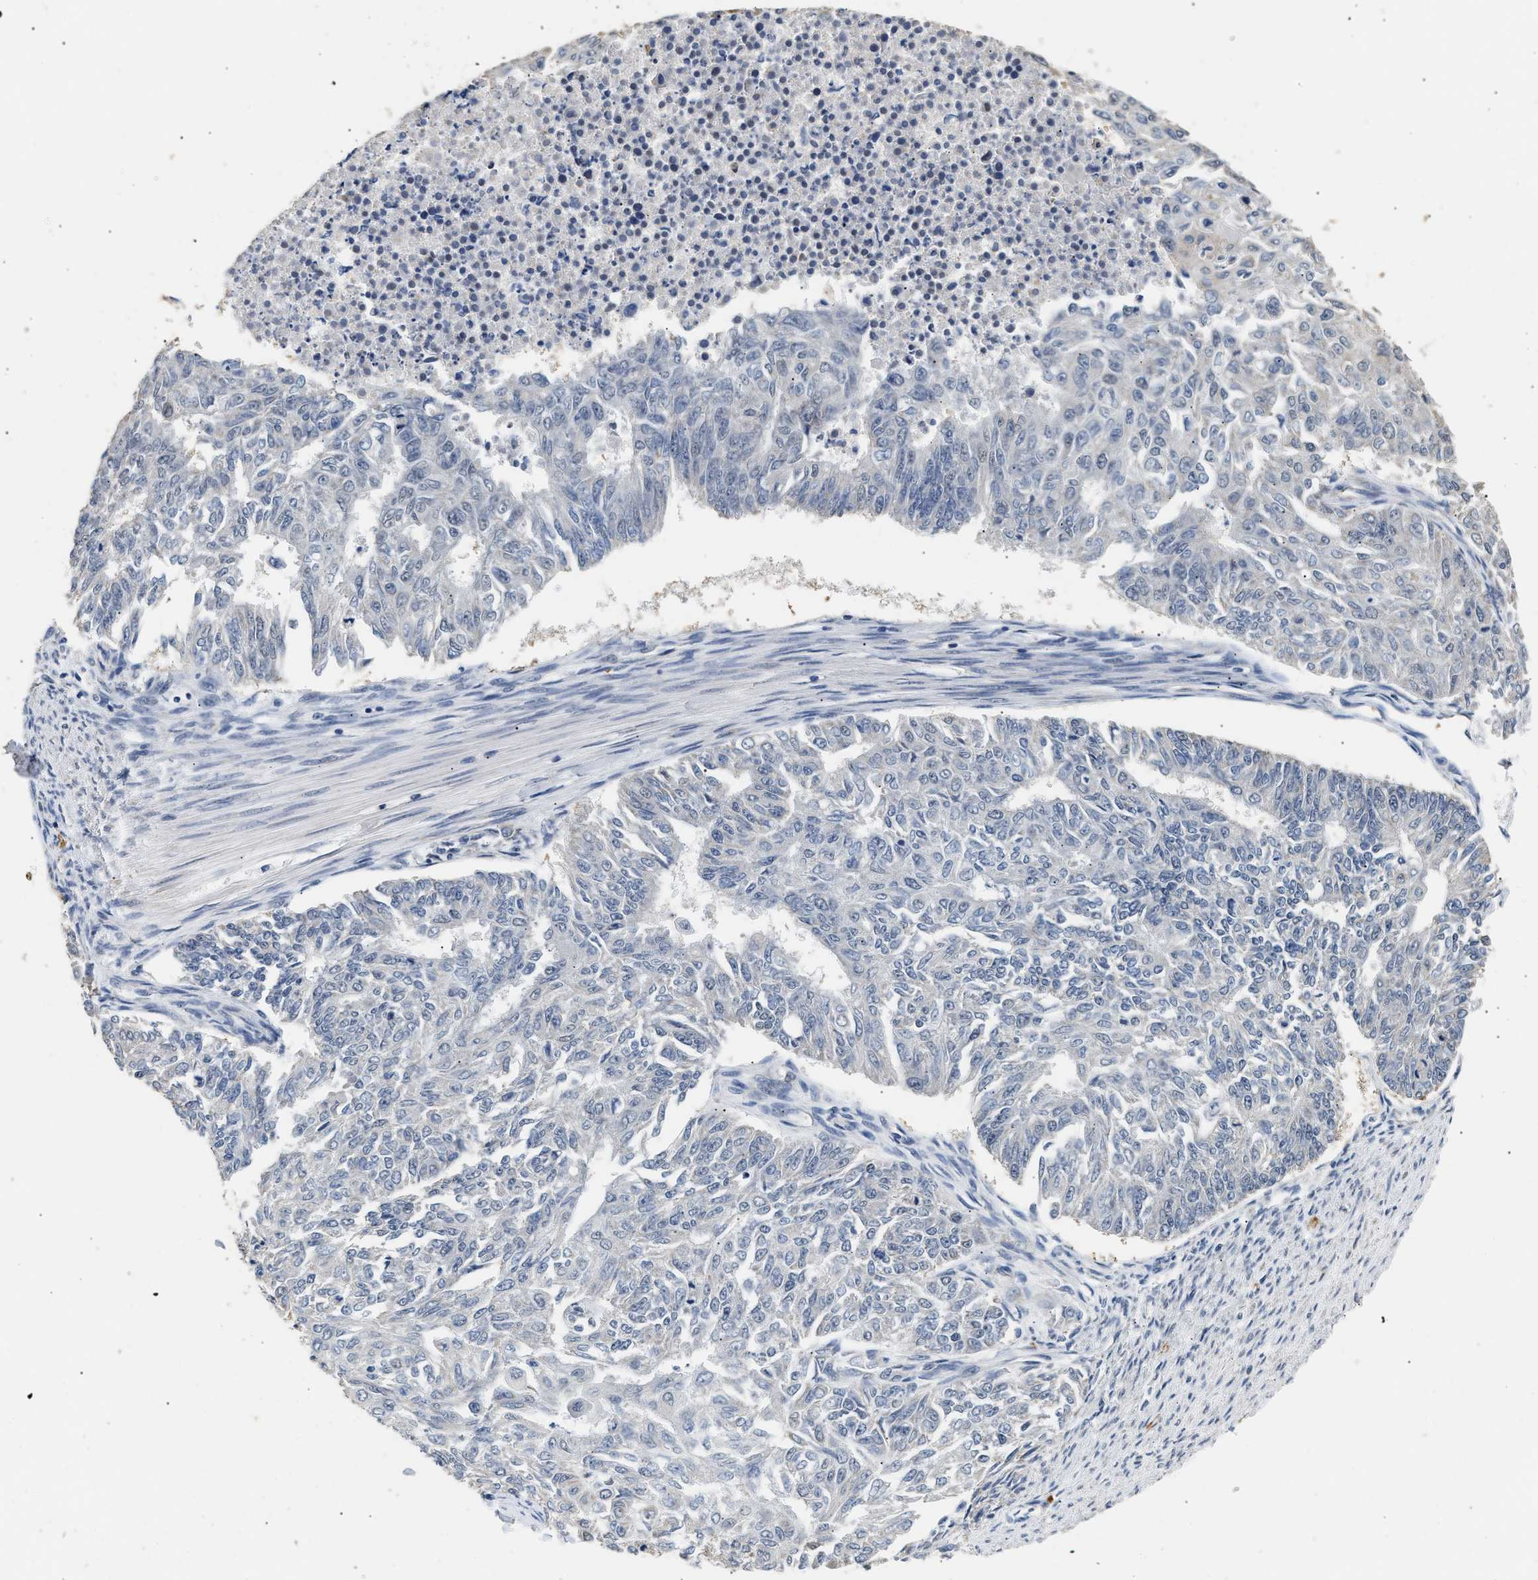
{"staining": {"intensity": "negative", "quantity": "none", "location": "none"}, "tissue": "endometrial cancer", "cell_type": "Tumor cells", "image_type": "cancer", "snomed": [{"axis": "morphology", "description": "Adenocarcinoma, NOS"}, {"axis": "topography", "description": "Endometrium"}], "caption": "A photomicrograph of endometrial adenocarcinoma stained for a protein demonstrates no brown staining in tumor cells.", "gene": "THOC1", "patient": {"sex": "female", "age": 32}}